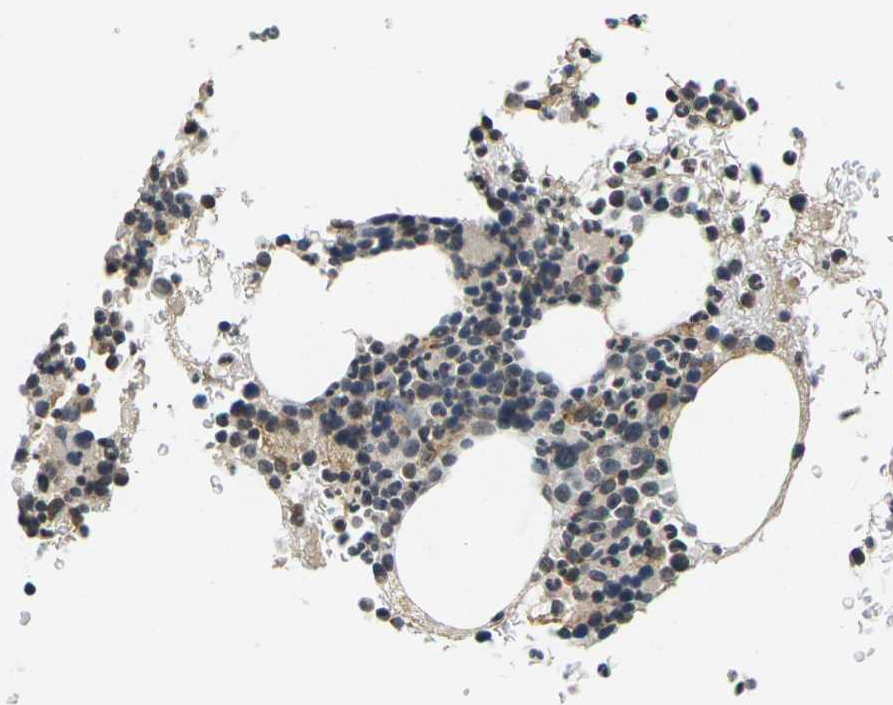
{"staining": {"intensity": "strong", "quantity": "<25%", "location": "cytoplasmic/membranous"}, "tissue": "bone marrow", "cell_type": "Hematopoietic cells", "image_type": "normal", "snomed": [{"axis": "morphology", "description": "Normal tissue, NOS"}, {"axis": "morphology", "description": "Inflammation, NOS"}, {"axis": "topography", "description": "Bone marrow"}], "caption": "Immunohistochemistry (IHC) of unremarkable human bone marrow demonstrates medium levels of strong cytoplasmic/membranous positivity in about <25% of hematopoietic cells.", "gene": "C1QC", "patient": {"sex": "male", "age": 73}}